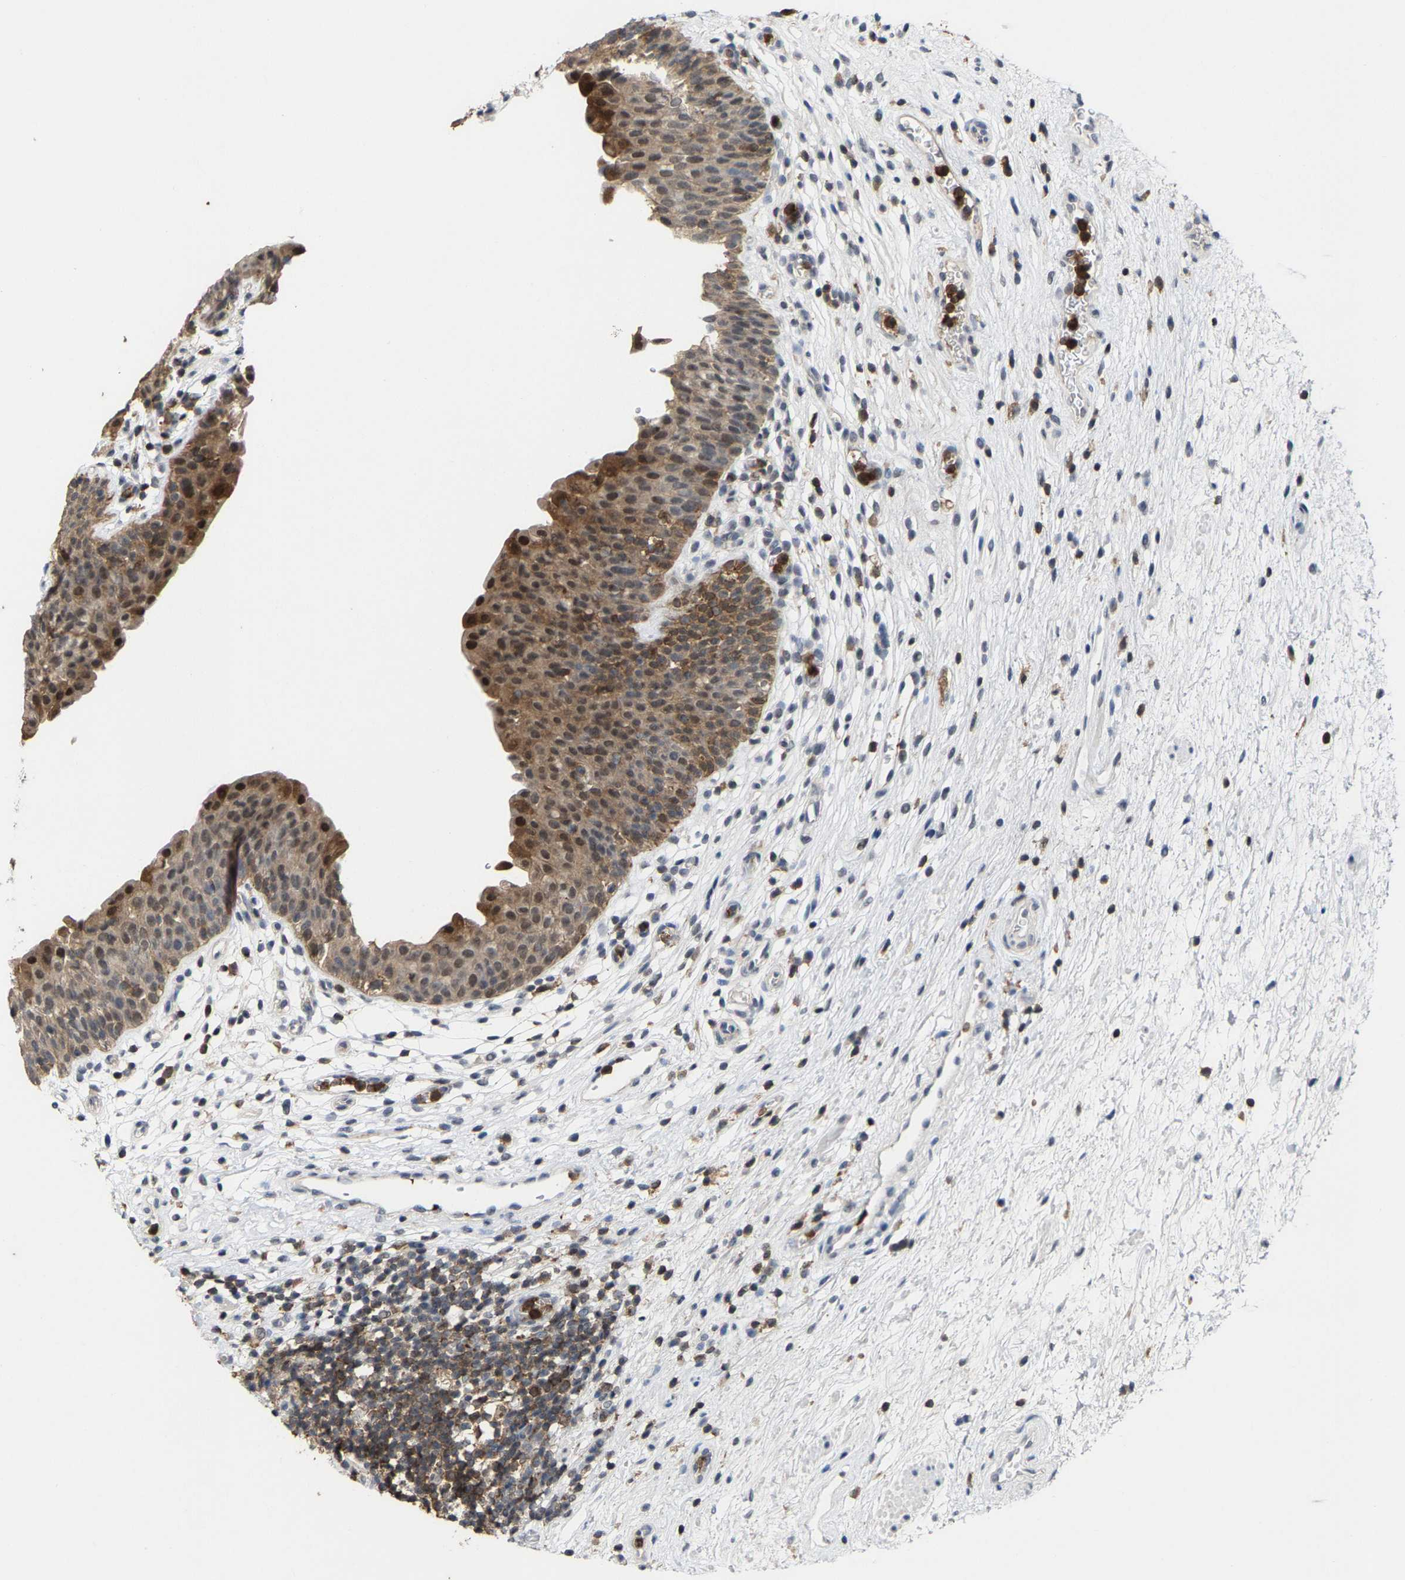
{"staining": {"intensity": "moderate", "quantity": ">75%", "location": "cytoplasmic/membranous"}, "tissue": "urinary bladder", "cell_type": "Urothelial cells", "image_type": "normal", "snomed": [{"axis": "morphology", "description": "Normal tissue, NOS"}, {"axis": "topography", "description": "Urinary bladder"}], "caption": "This is an image of immunohistochemistry staining of unremarkable urinary bladder, which shows moderate expression in the cytoplasmic/membranous of urothelial cells.", "gene": "FGD3", "patient": {"sex": "male", "age": 37}}